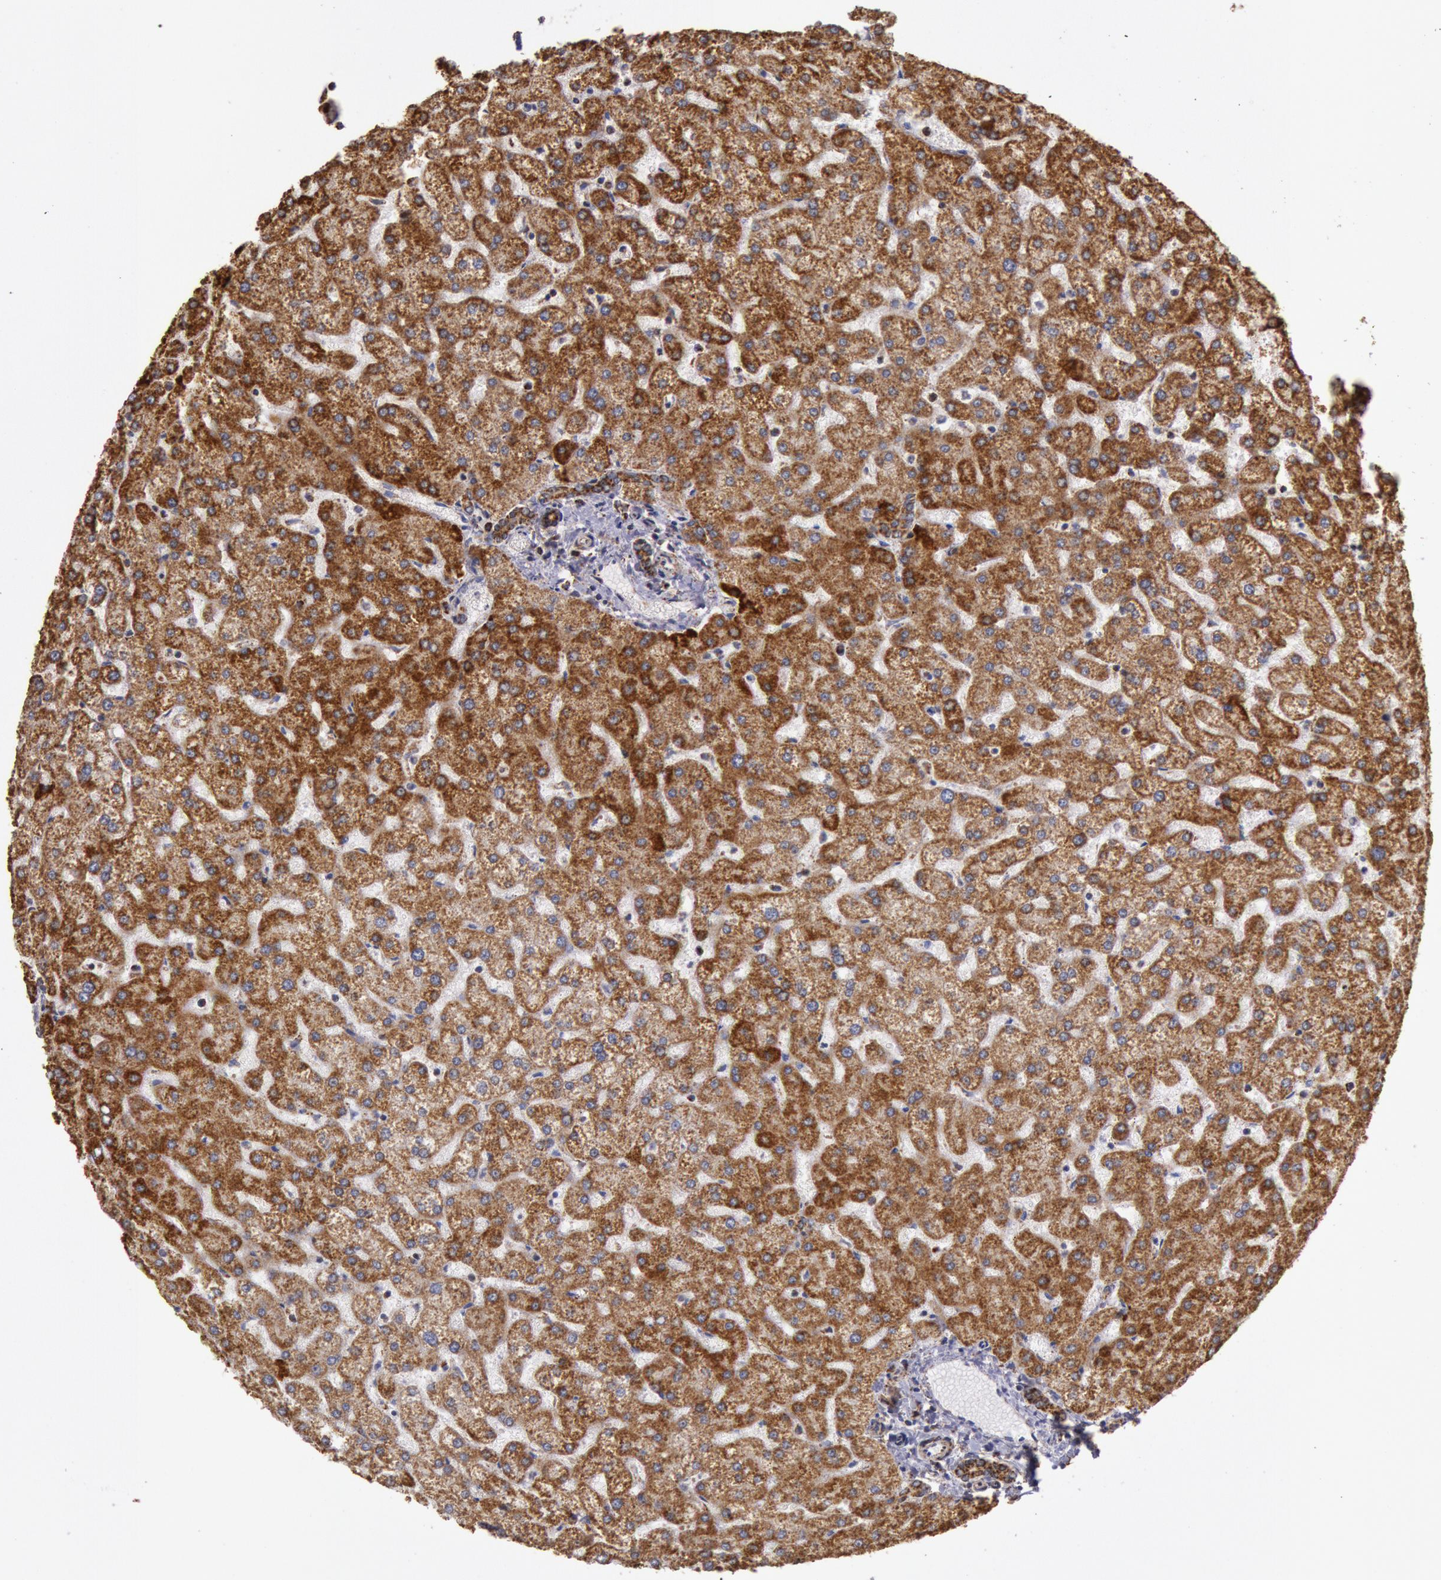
{"staining": {"intensity": "moderate", "quantity": ">75%", "location": "cytoplasmic/membranous"}, "tissue": "liver", "cell_type": "Cholangiocytes", "image_type": "normal", "snomed": [{"axis": "morphology", "description": "Normal tissue, NOS"}, {"axis": "topography", "description": "Liver"}], "caption": "Human liver stained for a protein (brown) exhibits moderate cytoplasmic/membranous positive staining in about >75% of cholangiocytes.", "gene": "CYC1", "patient": {"sex": "female", "age": 32}}